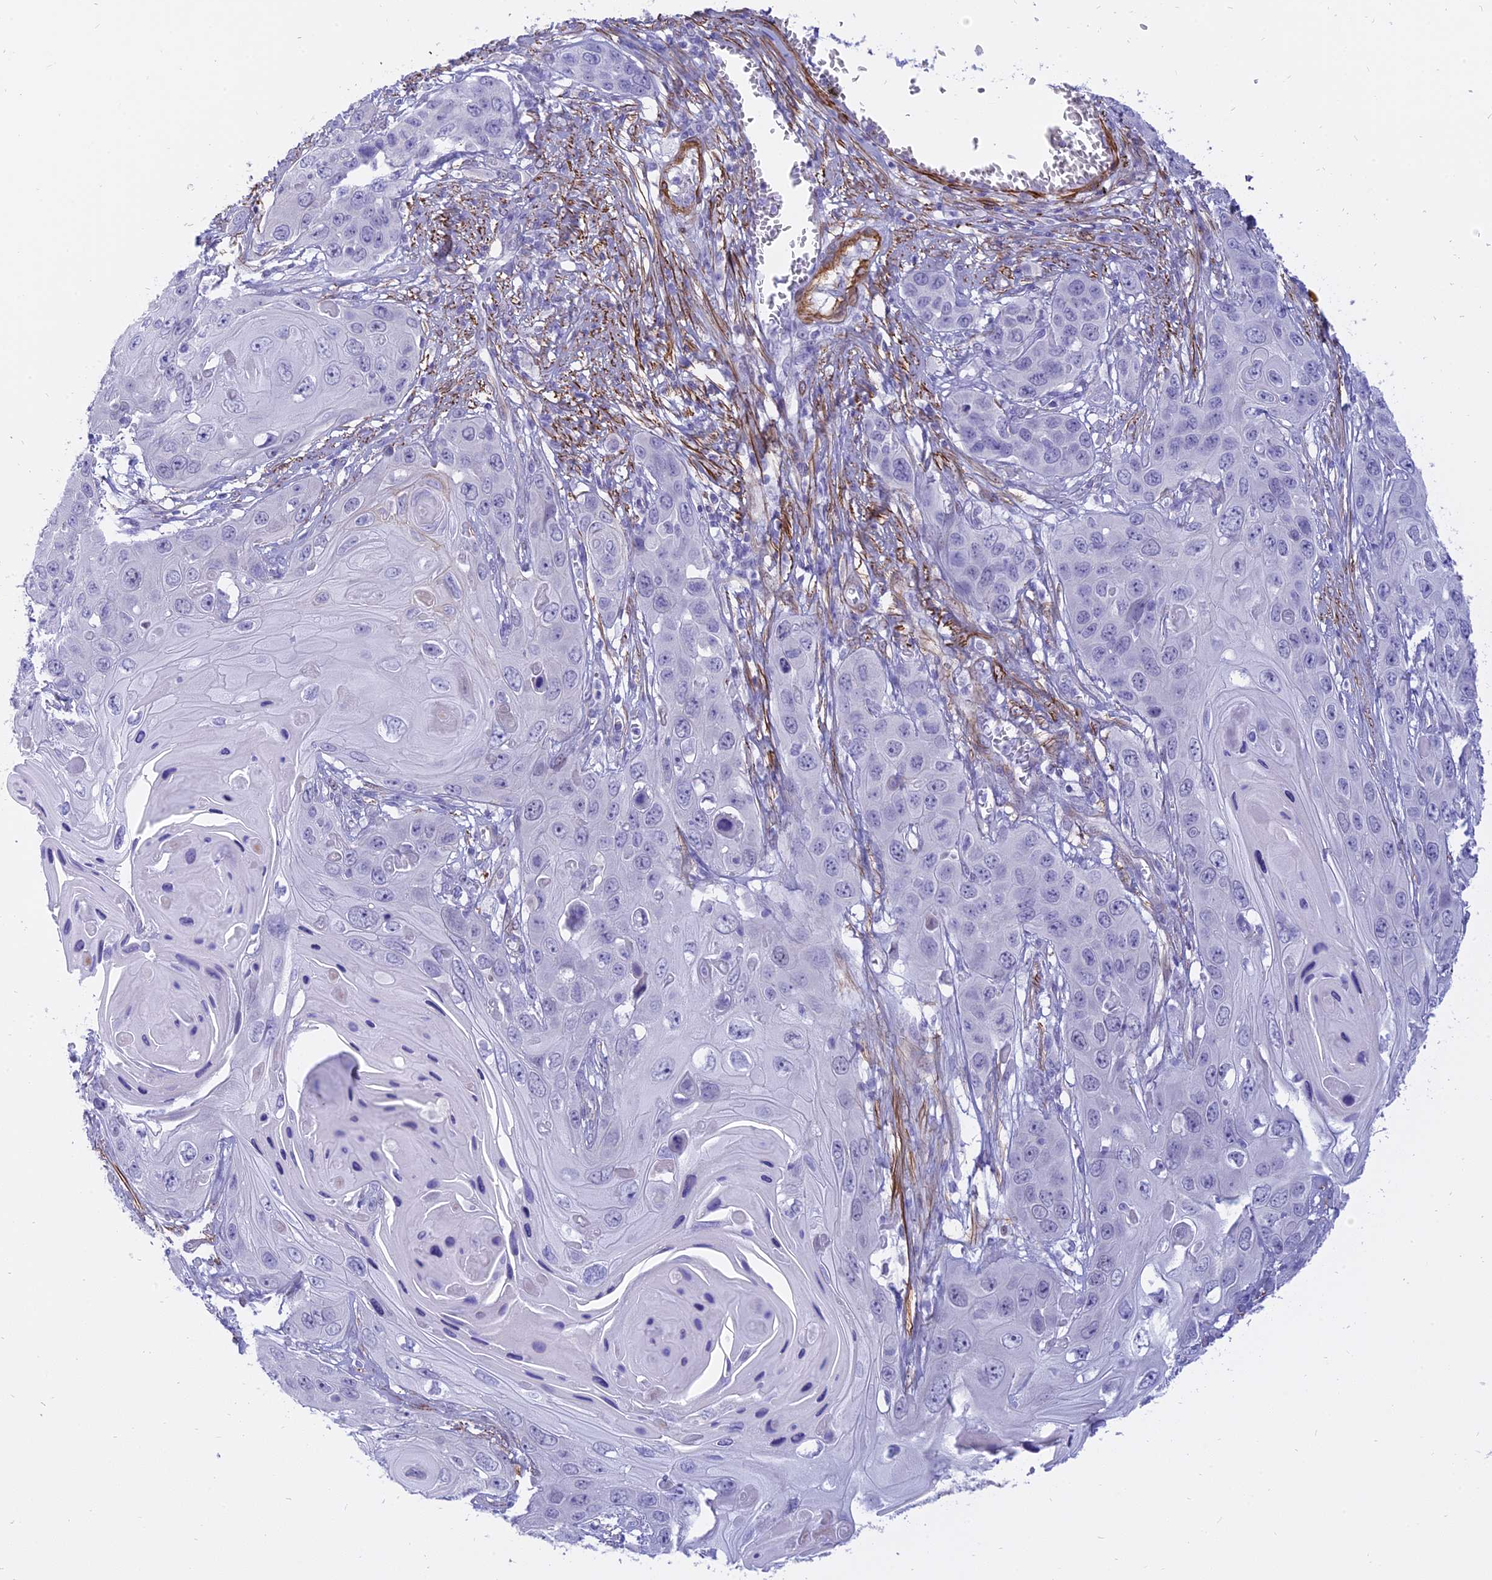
{"staining": {"intensity": "negative", "quantity": "none", "location": "none"}, "tissue": "skin cancer", "cell_type": "Tumor cells", "image_type": "cancer", "snomed": [{"axis": "morphology", "description": "Squamous cell carcinoma, NOS"}, {"axis": "topography", "description": "Skin"}], "caption": "DAB (3,3'-diaminobenzidine) immunohistochemical staining of human skin squamous cell carcinoma reveals no significant expression in tumor cells.", "gene": "CENPV", "patient": {"sex": "male", "age": 55}}